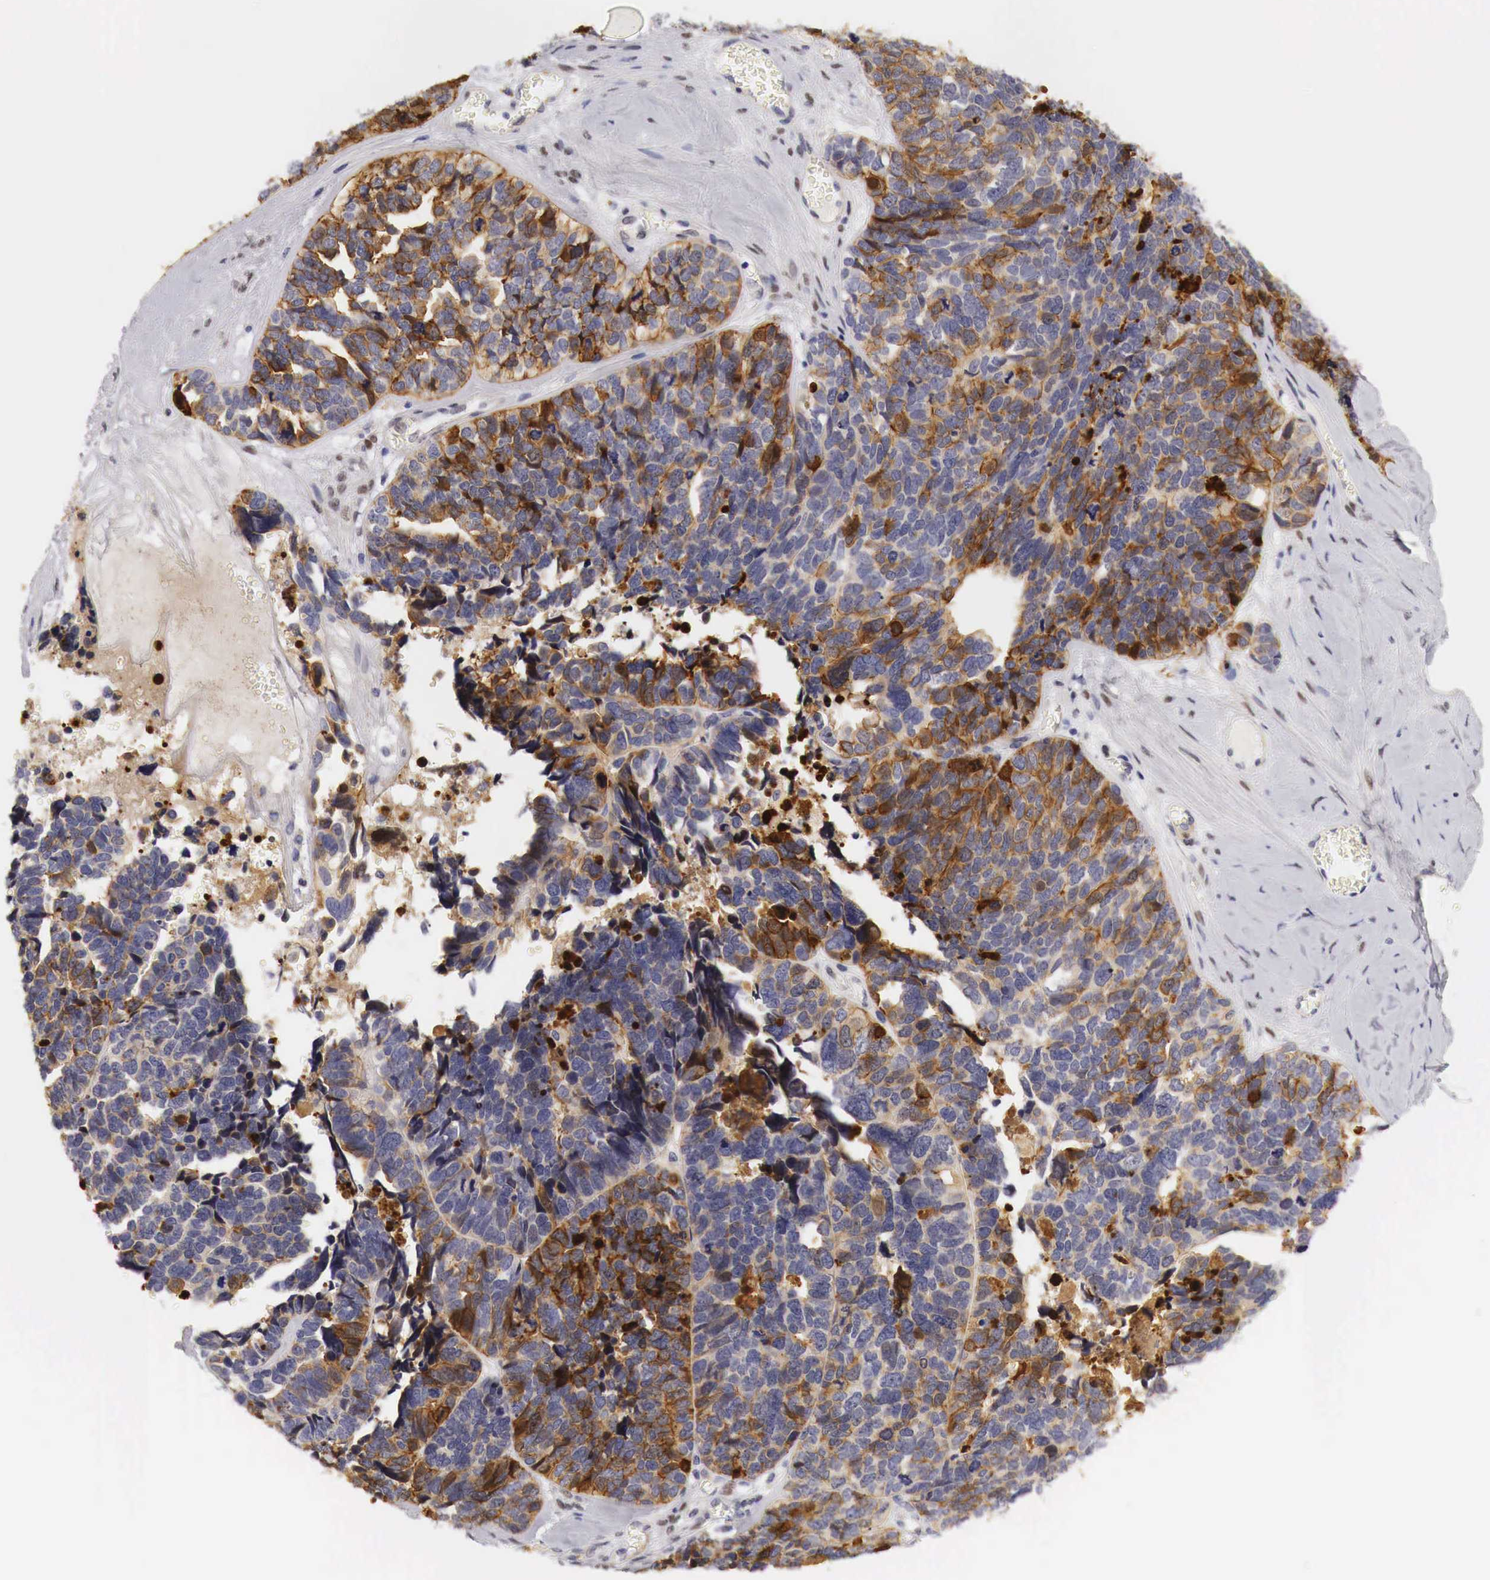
{"staining": {"intensity": "moderate", "quantity": "25%-75%", "location": "cytoplasmic/membranous"}, "tissue": "ovarian cancer", "cell_type": "Tumor cells", "image_type": "cancer", "snomed": [{"axis": "morphology", "description": "Cystadenocarcinoma, serous, NOS"}, {"axis": "topography", "description": "Ovary"}], "caption": "An immunohistochemistry (IHC) photomicrograph of tumor tissue is shown. Protein staining in brown labels moderate cytoplasmic/membranous positivity in serous cystadenocarcinoma (ovarian) within tumor cells.", "gene": "CASP3", "patient": {"sex": "female", "age": 77}}